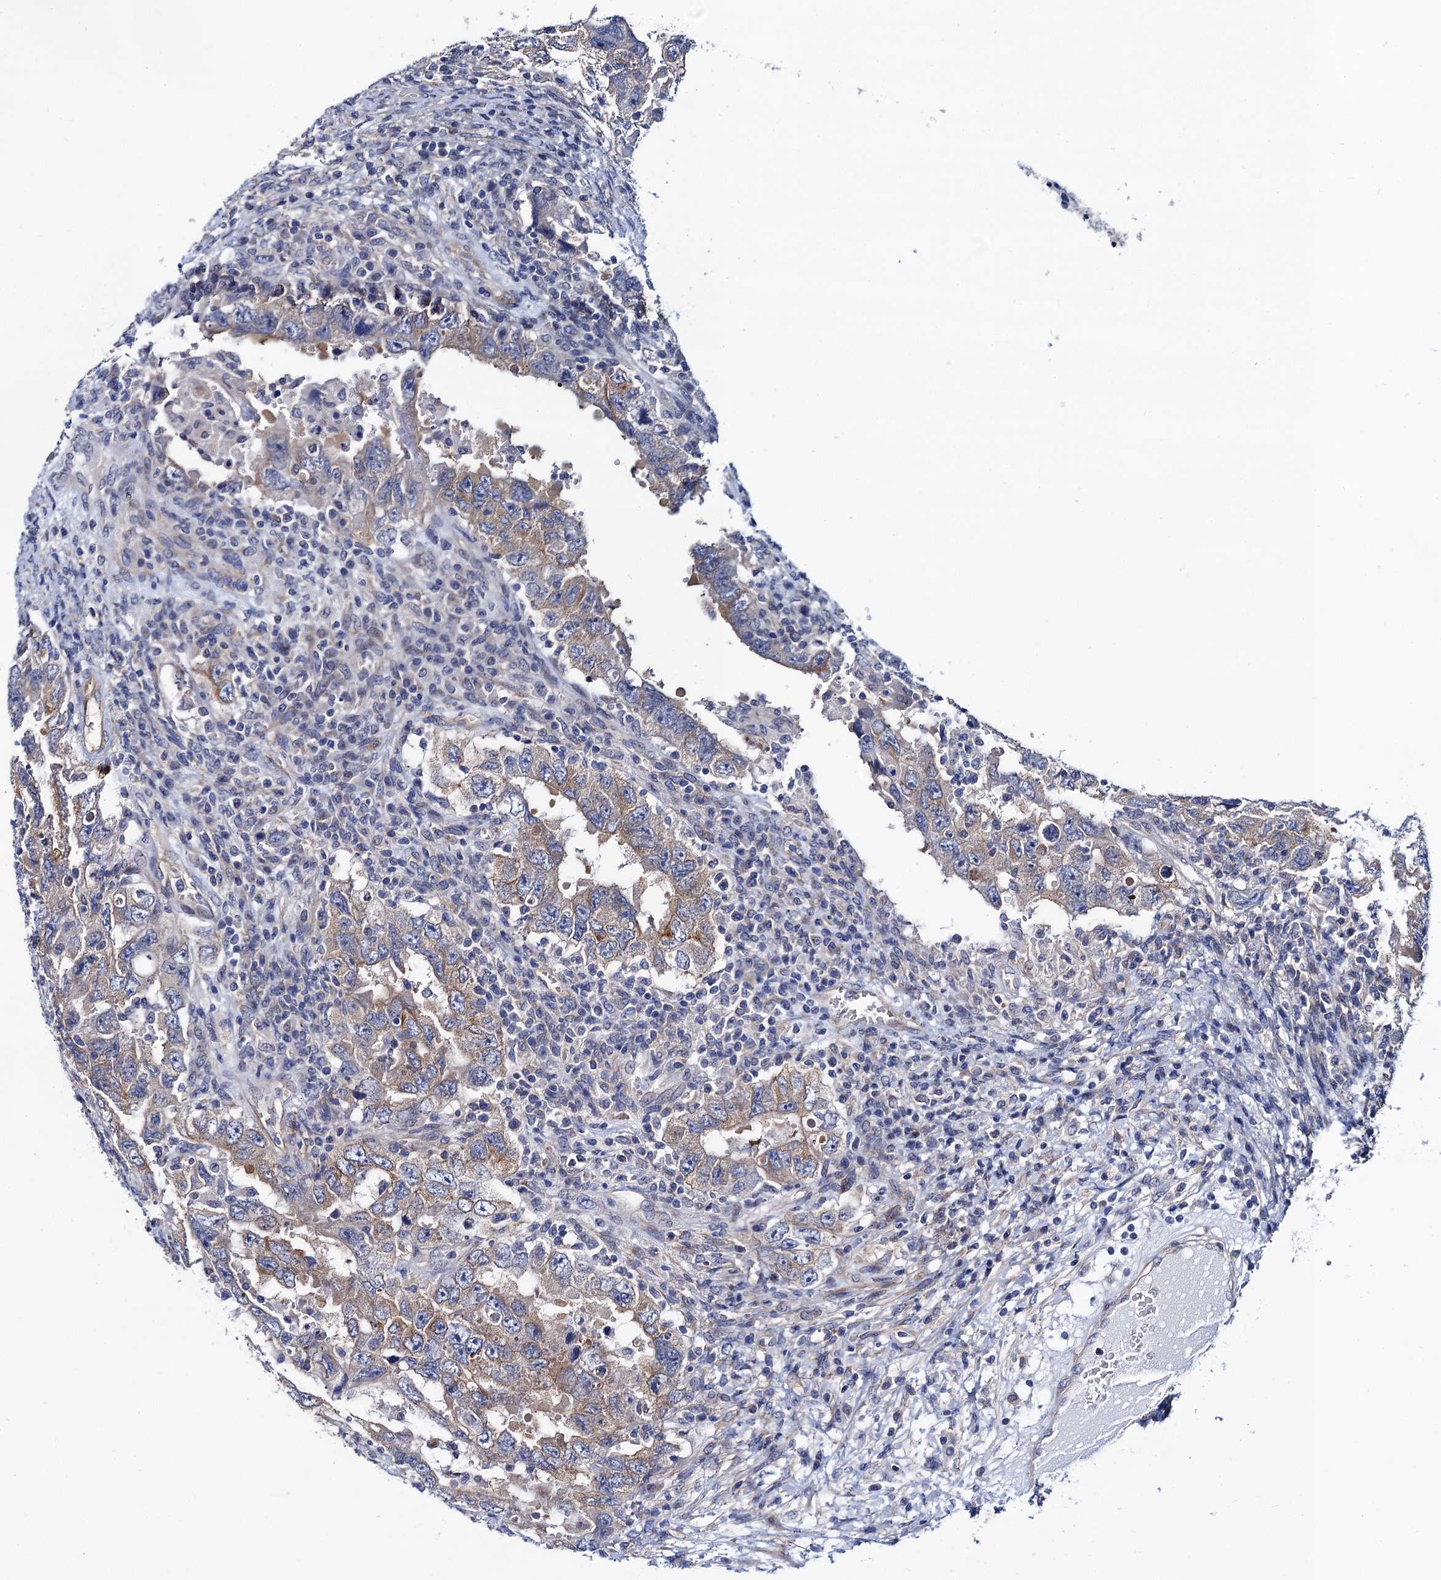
{"staining": {"intensity": "weak", "quantity": "<25%", "location": "cytoplasmic/membranous"}, "tissue": "testis cancer", "cell_type": "Tumor cells", "image_type": "cancer", "snomed": [{"axis": "morphology", "description": "Carcinoma, Embryonal, NOS"}, {"axis": "topography", "description": "Testis"}], "caption": "Testis embryonal carcinoma was stained to show a protein in brown. There is no significant positivity in tumor cells.", "gene": "ZDHHC18", "patient": {"sex": "male", "age": 26}}